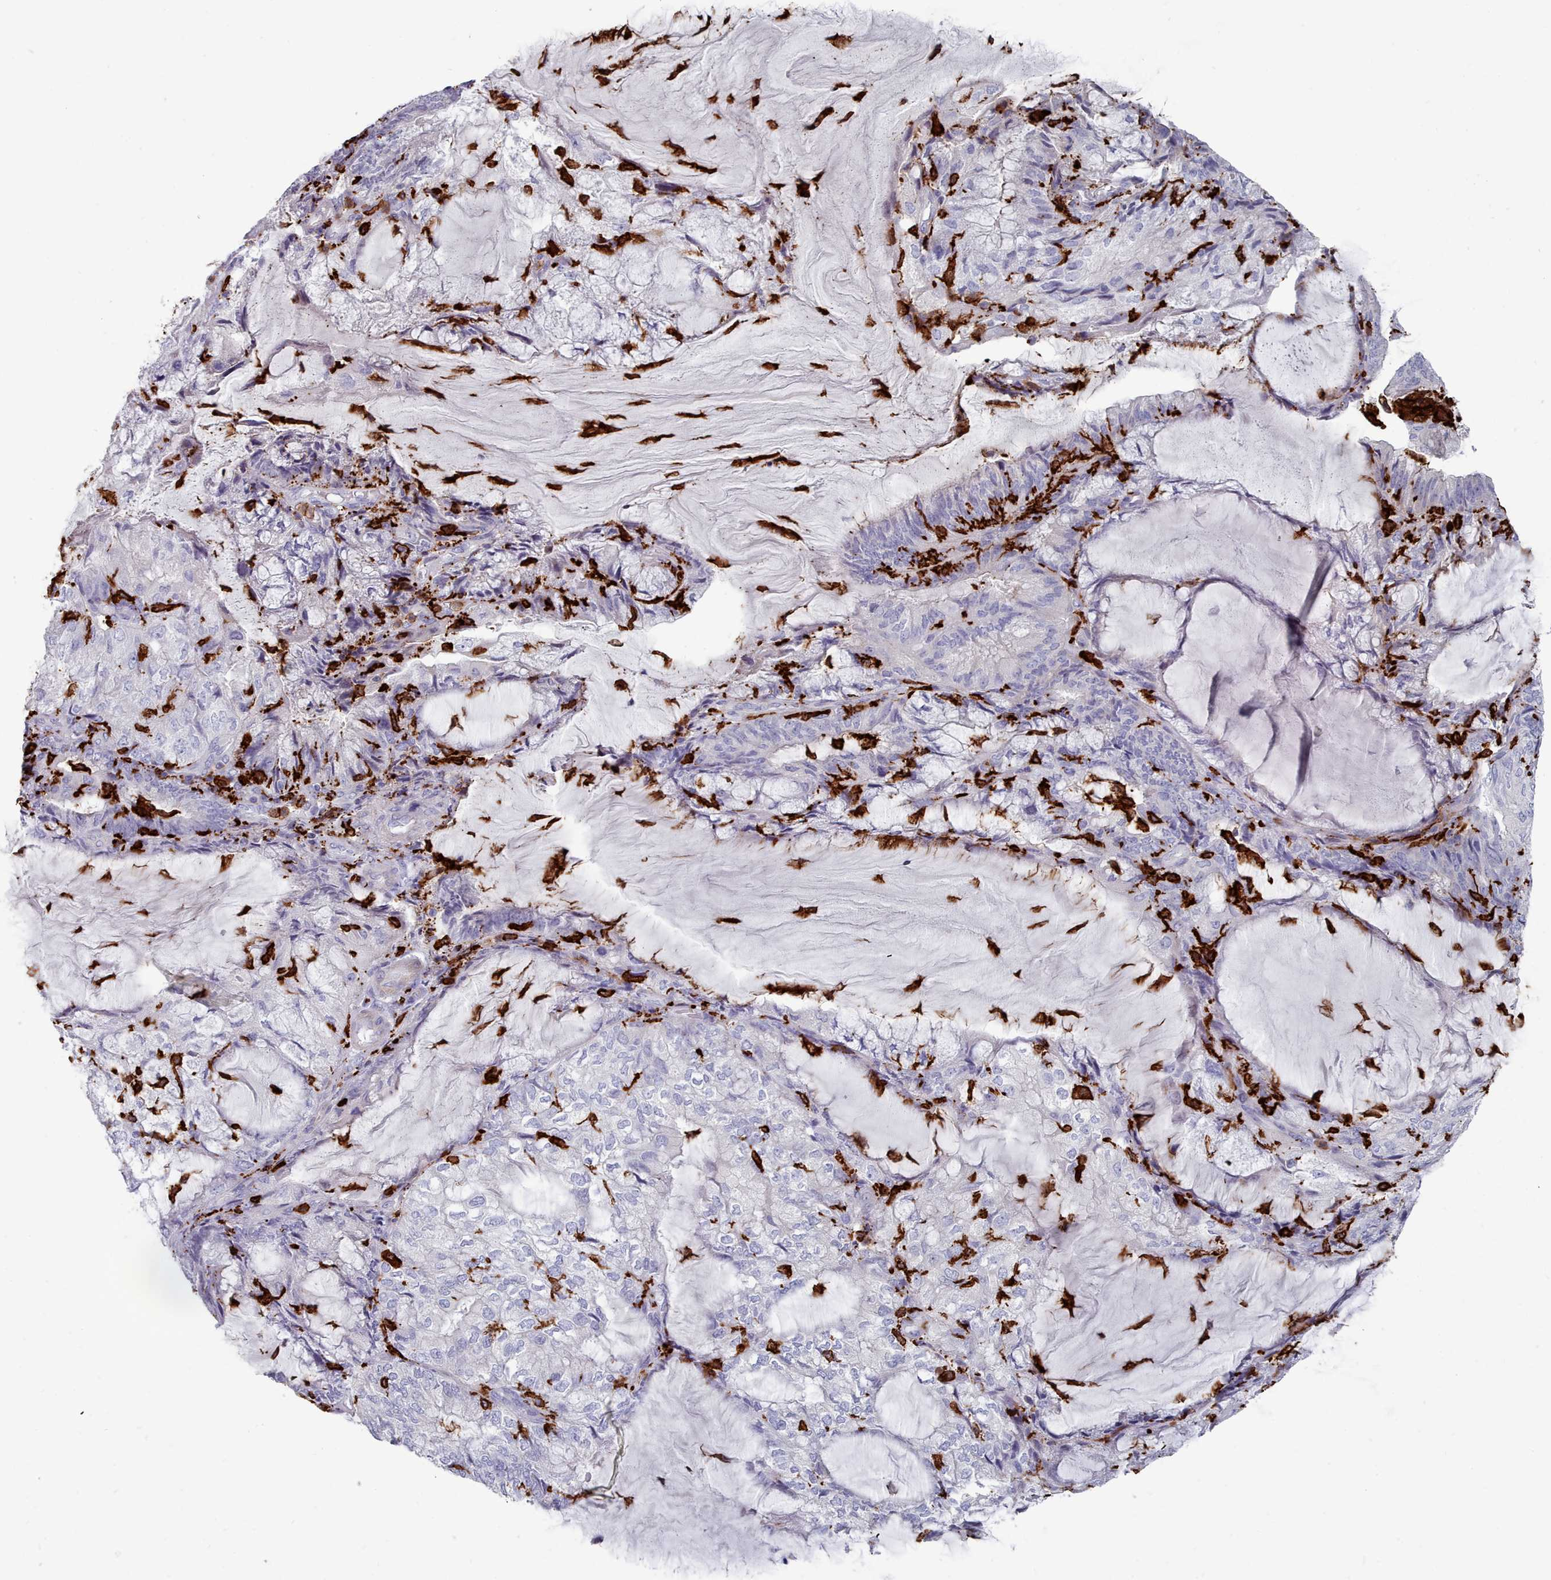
{"staining": {"intensity": "negative", "quantity": "none", "location": "none"}, "tissue": "endometrial cancer", "cell_type": "Tumor cells", "image_type": "cancer", "snomed": [{"axis": "morphology", "description": "Adenocarcinoma, NOS"}, {"axis": "topography", "description": "Endometrium"}], "caption": "DAB (3,3'-diaminobenzidine) immunohistochemical staining of endometrial cancer displays no significant positivity in tumor cells.", "gene": "AIF1", "patient": {"sex": "female", "age": 81}}